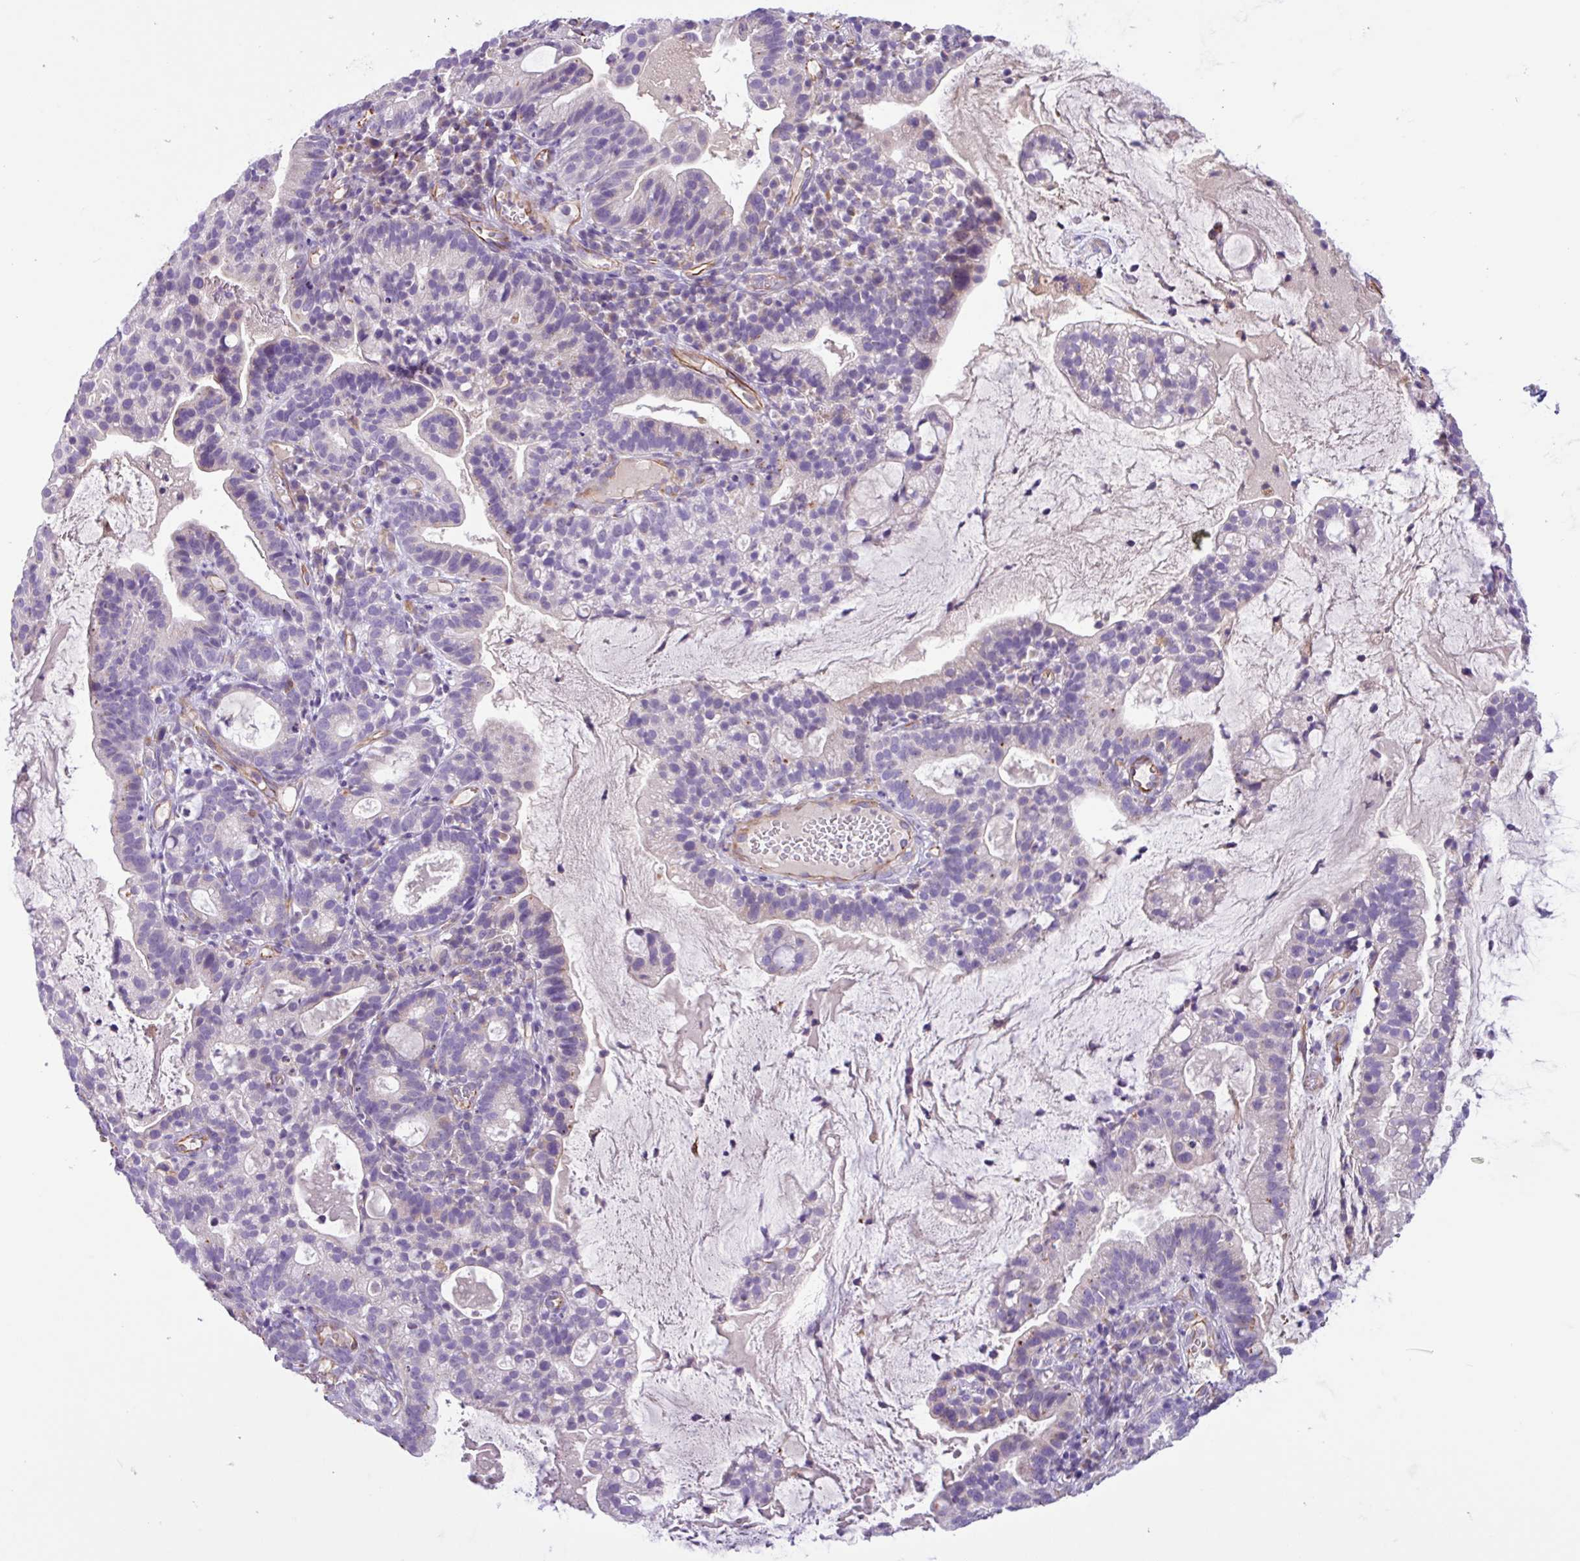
{"staining": {"intensity": "negative", "quantity": "none", "location": "none"}, "tissue": "cervical cancer", "cell_type": "Tumor cells", "image_type": "cancer", "snomed": [{"axis": "morphology", "description": "Adenocarcinoma, NOS"}, {"axis": "topography", "description": "Cervix"}], "caption": "Tumor cells show no significant protein expression in adenocarcinoma (cervical).", "gene": "MRM2", "patient": {"sex": "female", "age": 41}}